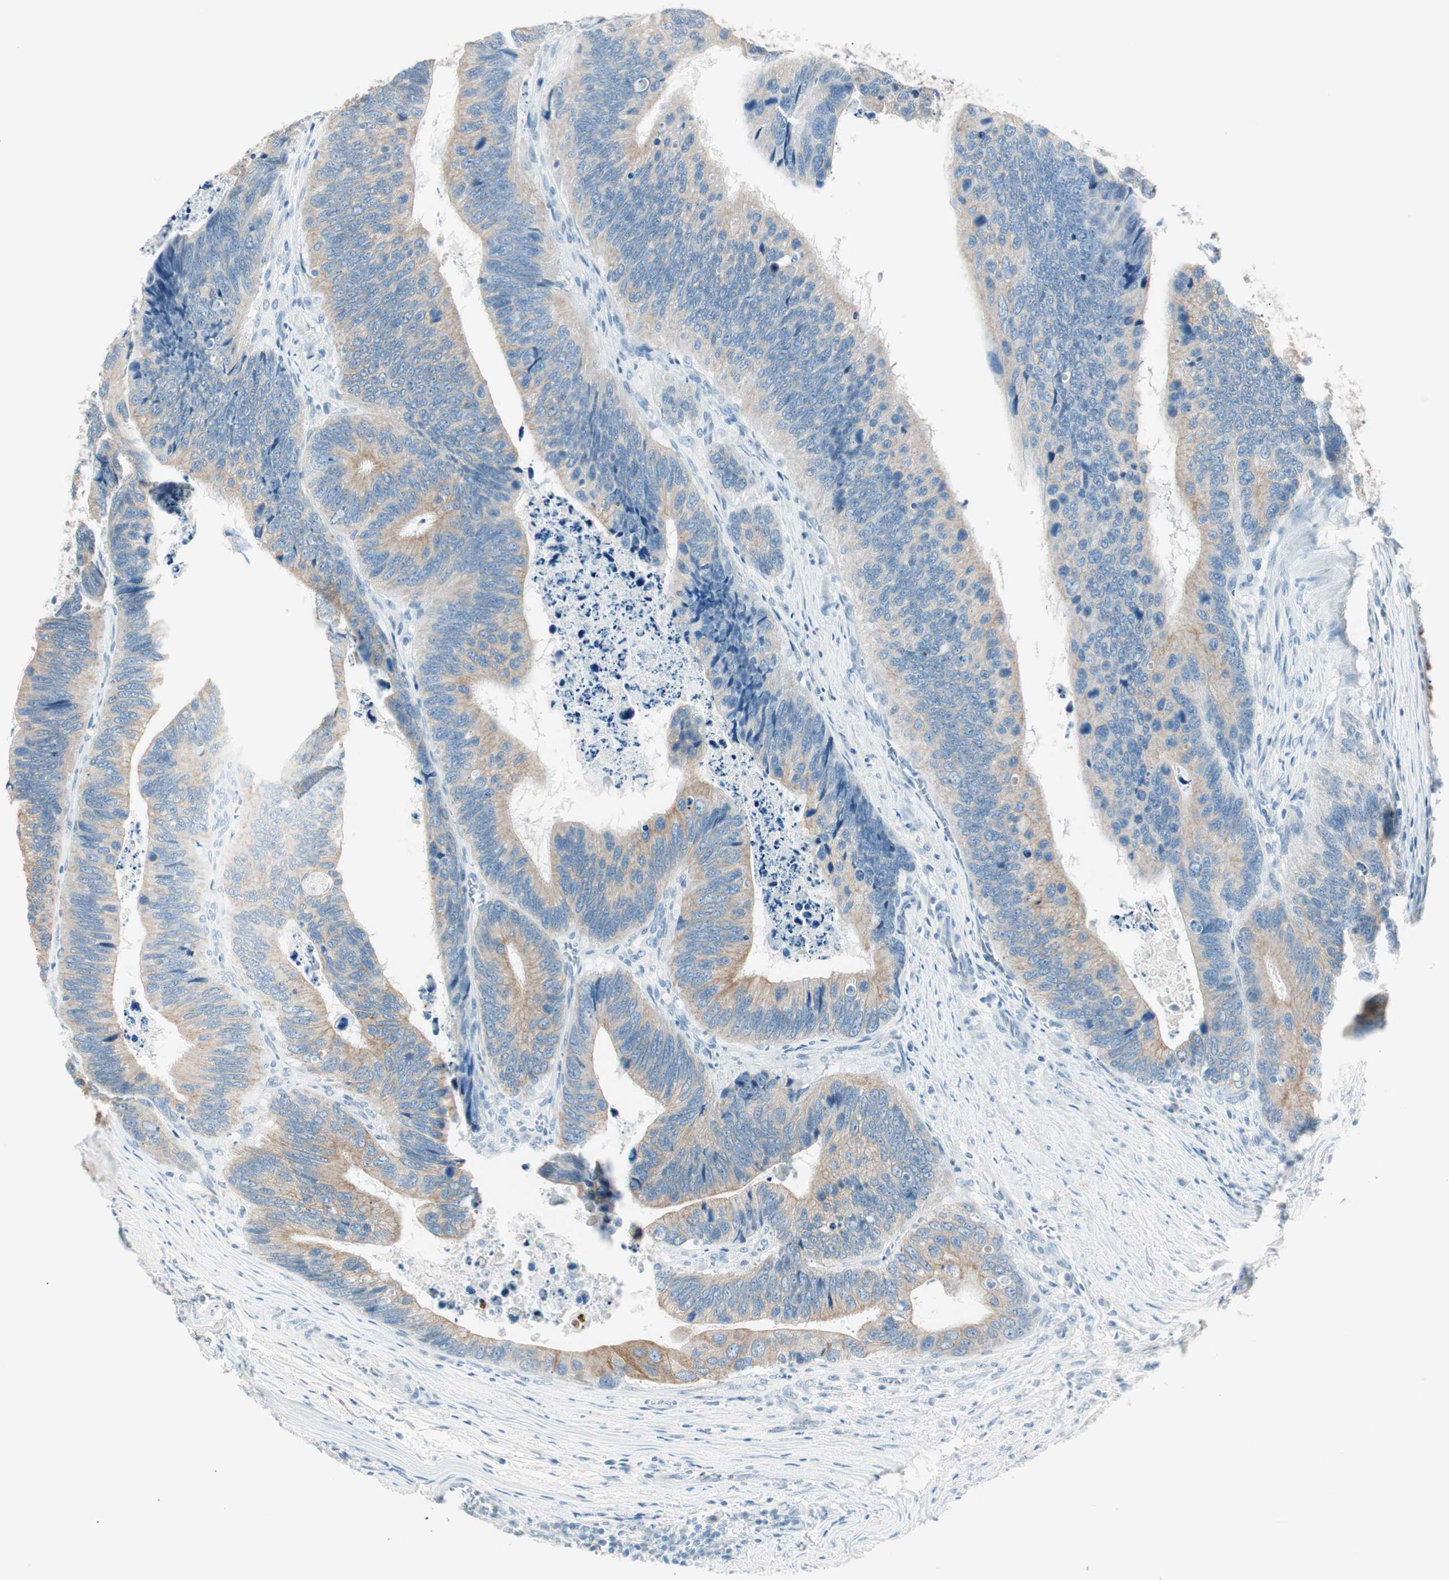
{"staining": {"intensity": "moderate", "quantity": ">75%", "location": "cytoplasmic/membranous"}, "tissue": "colorectal cancer", "cell_type": "Tumor cells", "image_type": "cancer", "snomed": [{"axis": "morphology", "description": "Adenocarcinoma, NOS"}, {"axis": "topography", "description": "Colon"}], "caption": "Tumor cells display moderate cytoplasmic/membranous staining in about >75% of cells in colorectal cancer.", "gene": "GNAO1", "patient": {"sex": "male", "age": 72}}